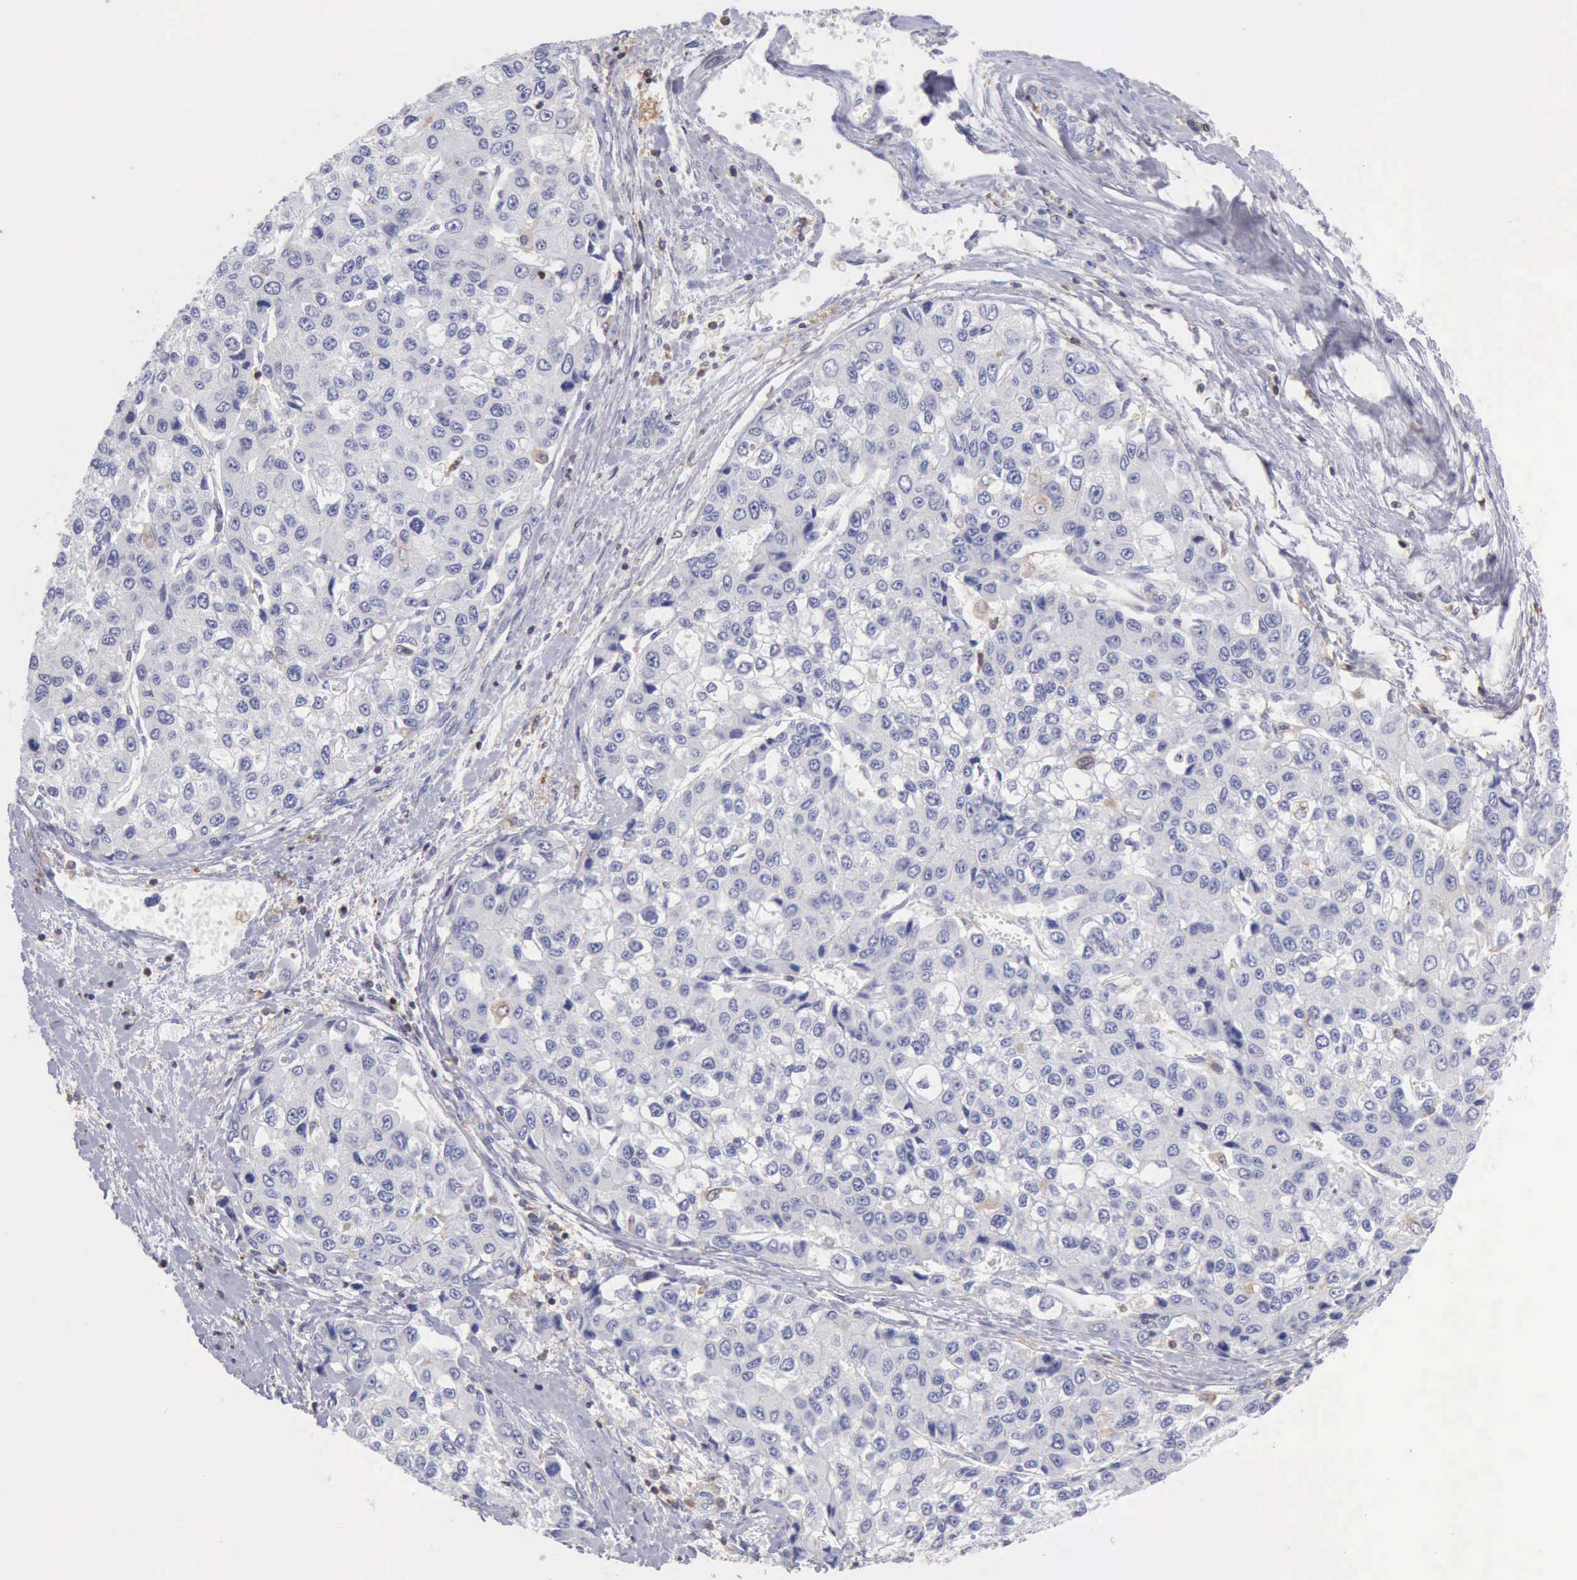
{"staining": {"intensity": "negative", "quantity": "none", "location": "none"}, "tissue": "liver cancer", "cell_type": "Tumor cells", "image_type": "cancer", "snomed": [{"axis": "morphology", "description": "Carcinoma, Hepatocellular, NOS"}, {"axis": "topography", "description": "Liver"}], "caption": "This micrograph is of hepatocellular carcinoma (liver) stained with immunohistochemistry to label a protein in brown with the nuclei are counter-stained blue. There is no expression in tumor cells. Brightfield microscopy of IHC stained with DAB (brown) and hematoxylin (blue), captured at high magnification.", "gene": "SASH3", "patient": {"sex": "female", "age": 66}}